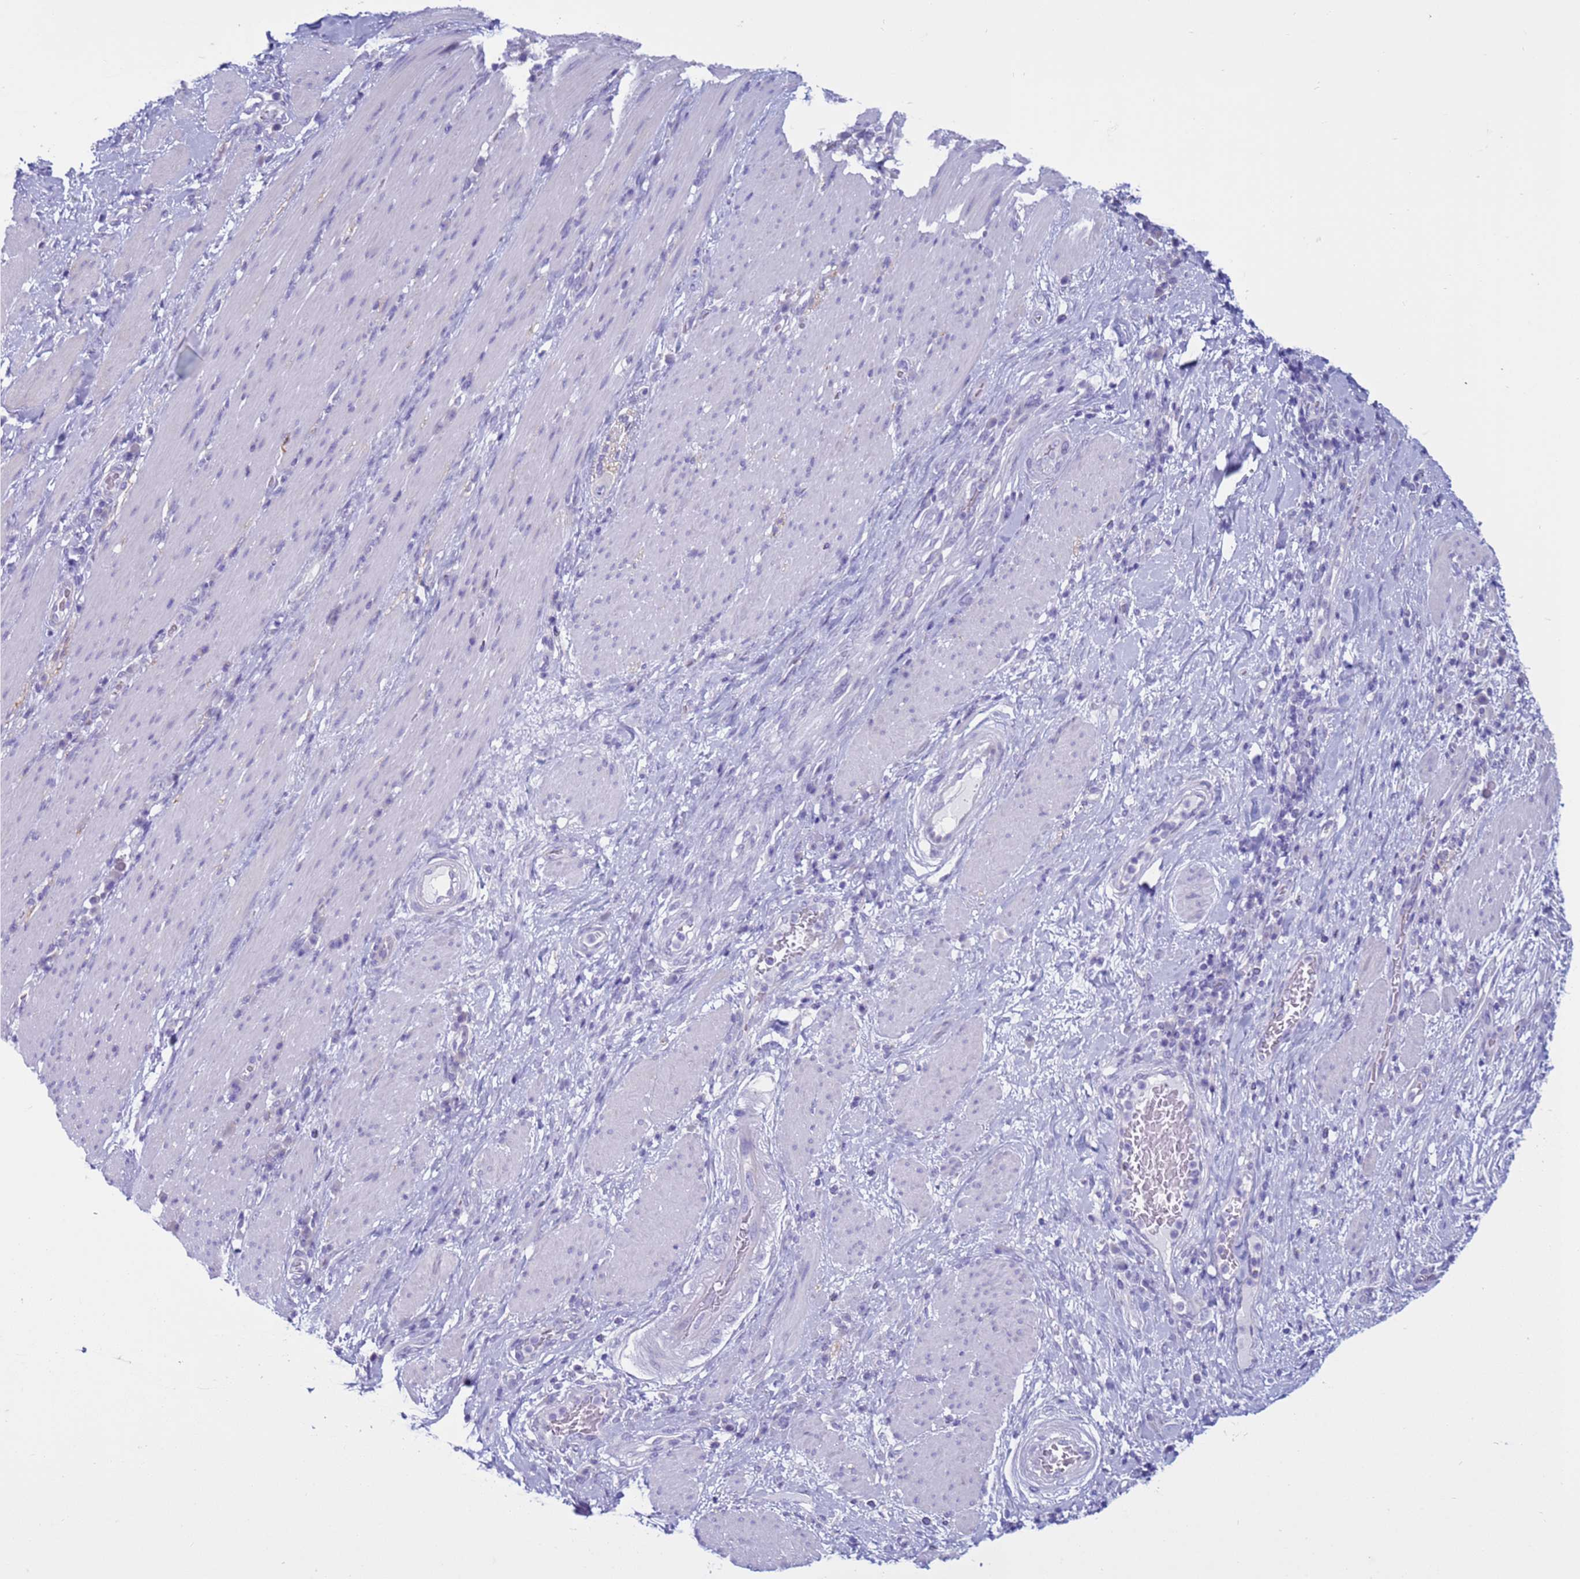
{"staining": {"intensity": "negative", "quantity": "none", "location": "none"}, "tissue": "stomach cancer", "cell_type": "Tumor cells", "image_type": "cancer", "snomed": [{"axis": "morphology", "description": "Normal tissue, NOS"}, {"axis": "morphology", "description": "Adenocarcinoma, NOS"}, {"axis": "topography", "description": "Stomach"}], "caption": "This is an IHC micrograph of adenocarcinoma (stomach). There is no positivity in tumor cells.", "gene": "CST4", "patient": {"sex": "female", "age": 64}}